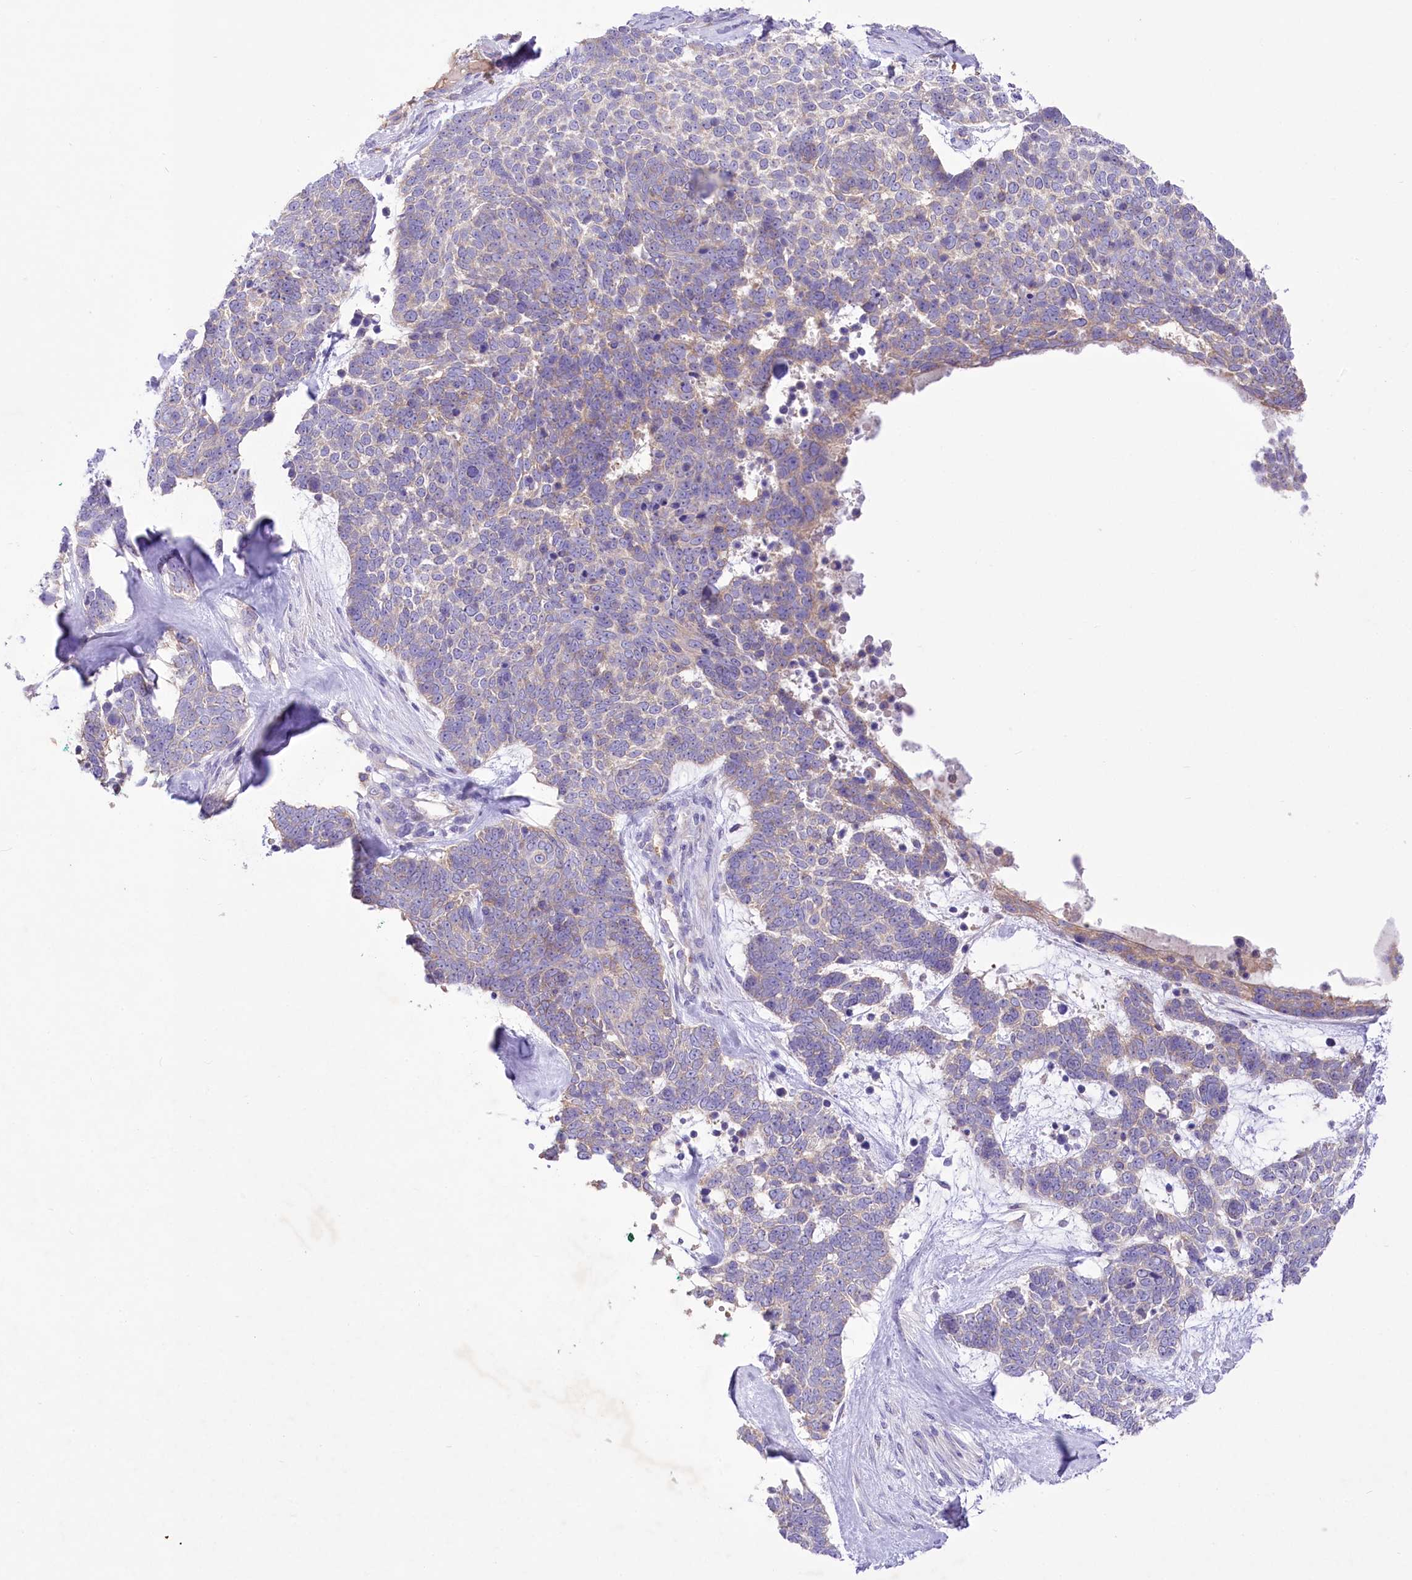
{"staining": {"intensity": "weak", "quantity": "25%-75%", "location": "cytoplasmic/membranous"}, "tissue": "skin cancer", "cell_type": "Tumor cells", "image_type": "cancer", "snomed": [{"axis": "morphology", "description": "Basal cell carcinoma"}, {"axis": "topography", "description": "Skin"}], "caption": "There is low levels of weak cytoplasmic/membranous positivity in tumor cells of basal cell carcinoma (skin), as demonstrated by immunohistochemical staining (brown color).", "gene": "PRSS53", "patient": {"sex": "female", "age": 81}}